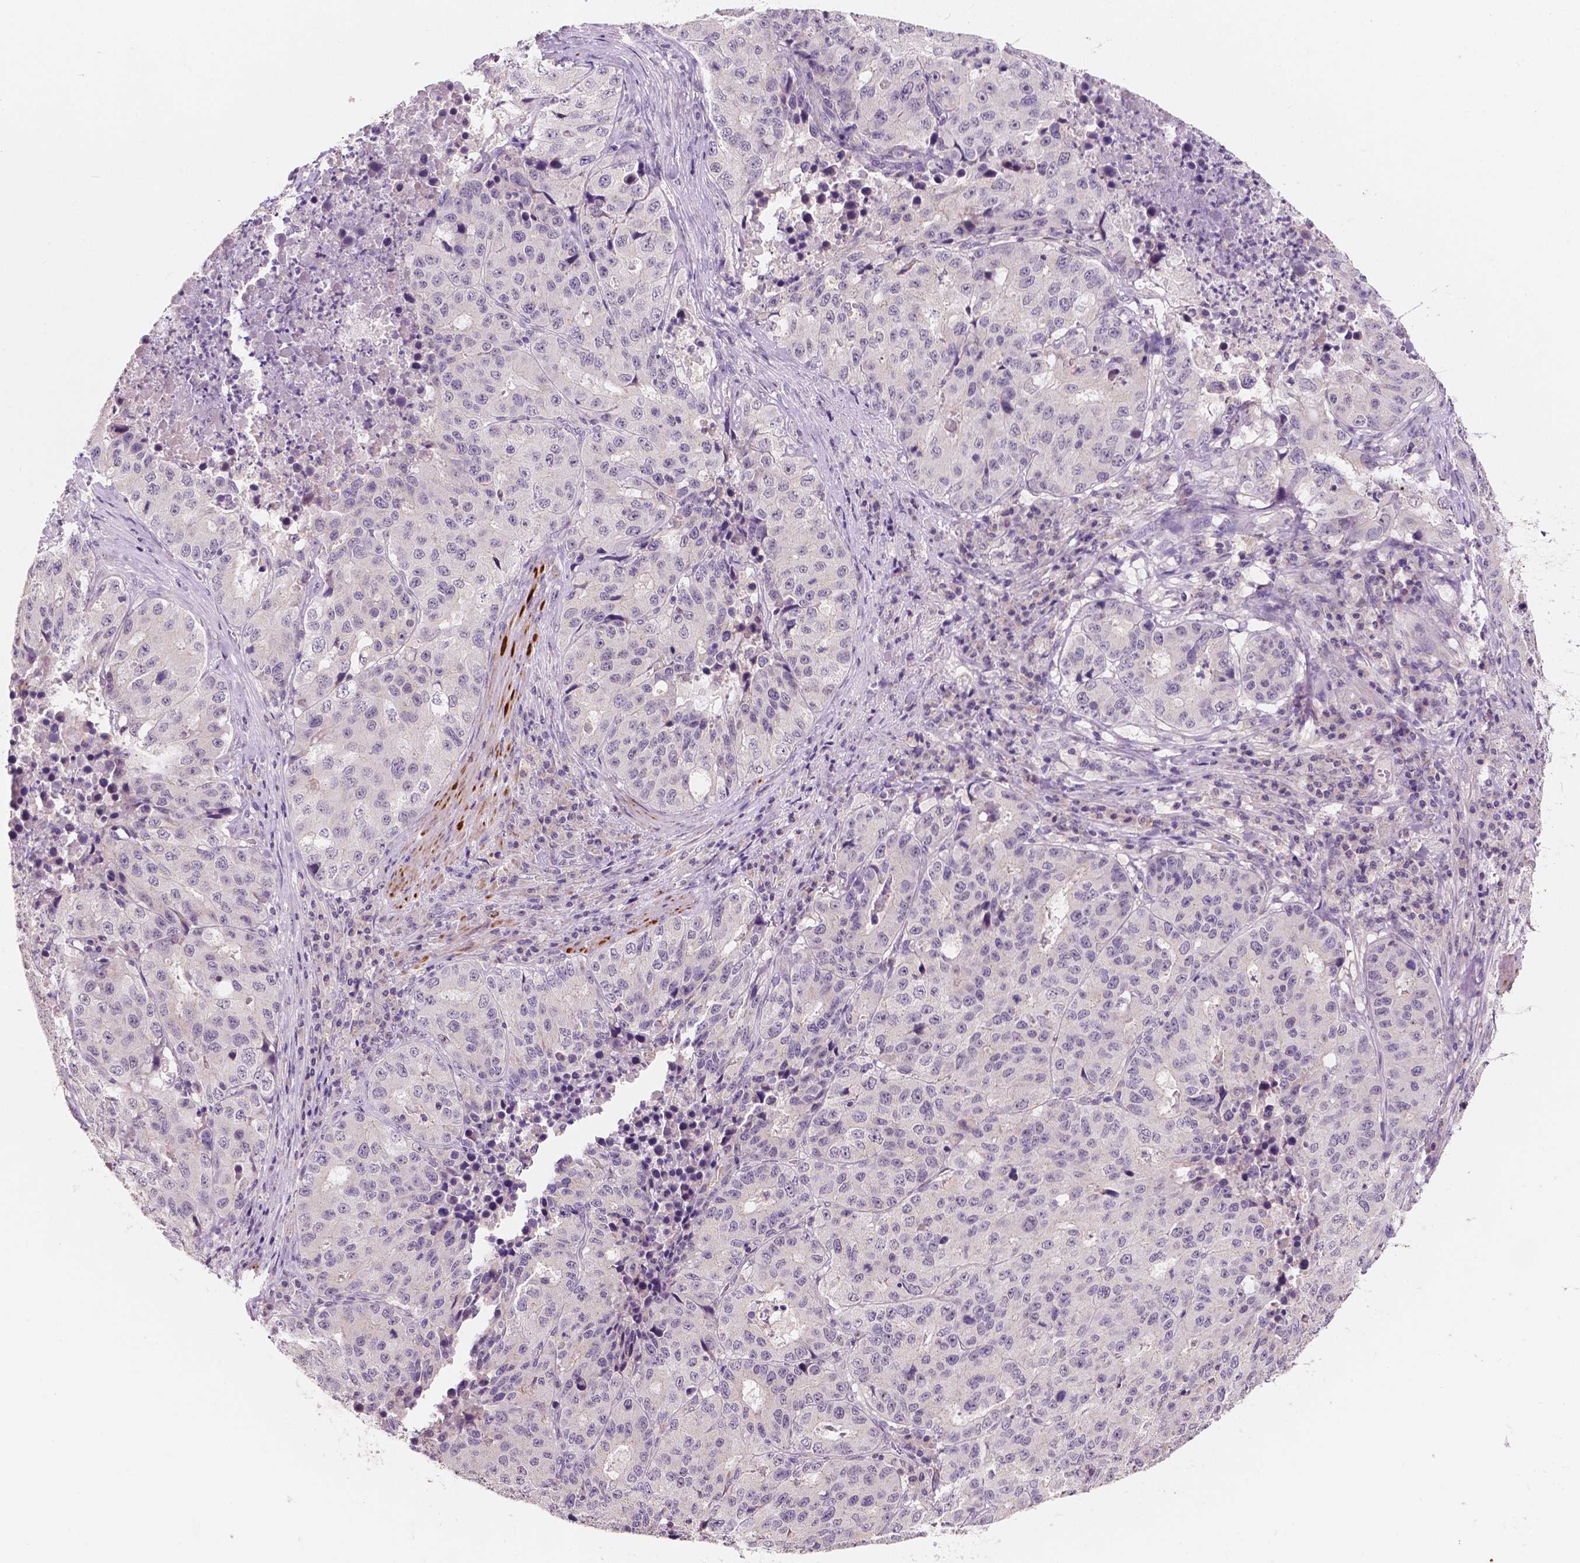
{"staining": {"intensity": "negative", "quantity": "none", "location": "none"}, "tissue": "stomach cancer", "cell_type": "Tumor cells", "image_type": "cancer", "snomed": [{"axis": "morphology", "description": "Adenocarcinoma, NOS"}, {"axis": "topography", "description": "Stomach"}], "caption": "Immunohistochemistry (IHC) histopathology image of neoplastic tissue: stomach cancer stained with DAB demonstrates no significant protein expression in tumor cells.", "gene": "SIRT2", "patient": {"sex": "male", "age": 71}}